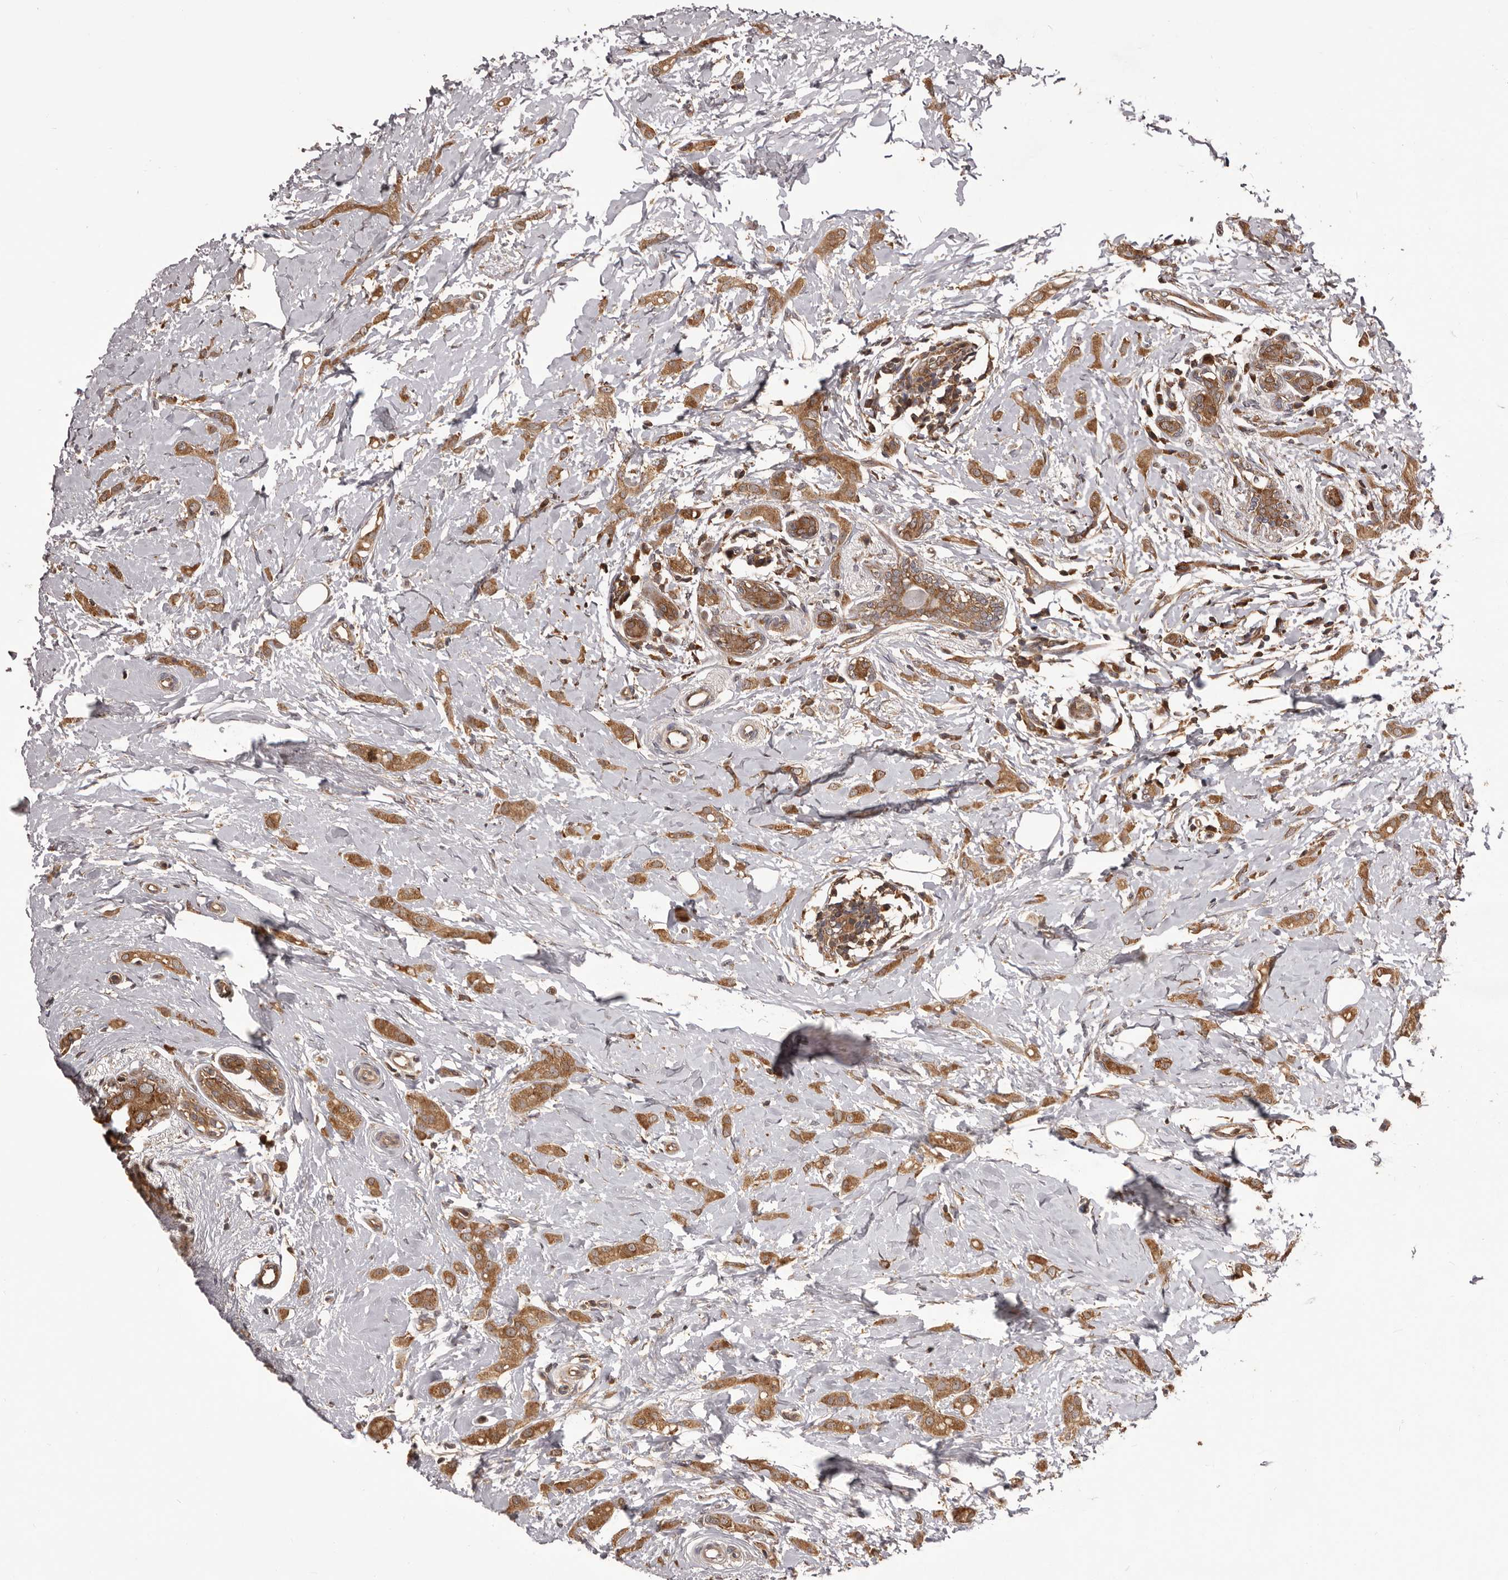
{"staining": {"intensity": "moderate", "quantity": ">75%", "location": "cytoplasmic/membranous"}, "tissue": "breast cancer", "cell_type": "Tumor cells", "image_type": "cancer", "snomed": [{"axis": "morphology", "description": "Lobular carcinoma"}, {"axis": "topography", "description": "Breast"}], "caption": "DAB immunohistochemical staining of breast cancer shows moderate cytoplasmic/membranous protein positivity in approximately >75% of tumor cells.", "gene": "HBS1L", "patient": {"sex": "female", "age": 55}}